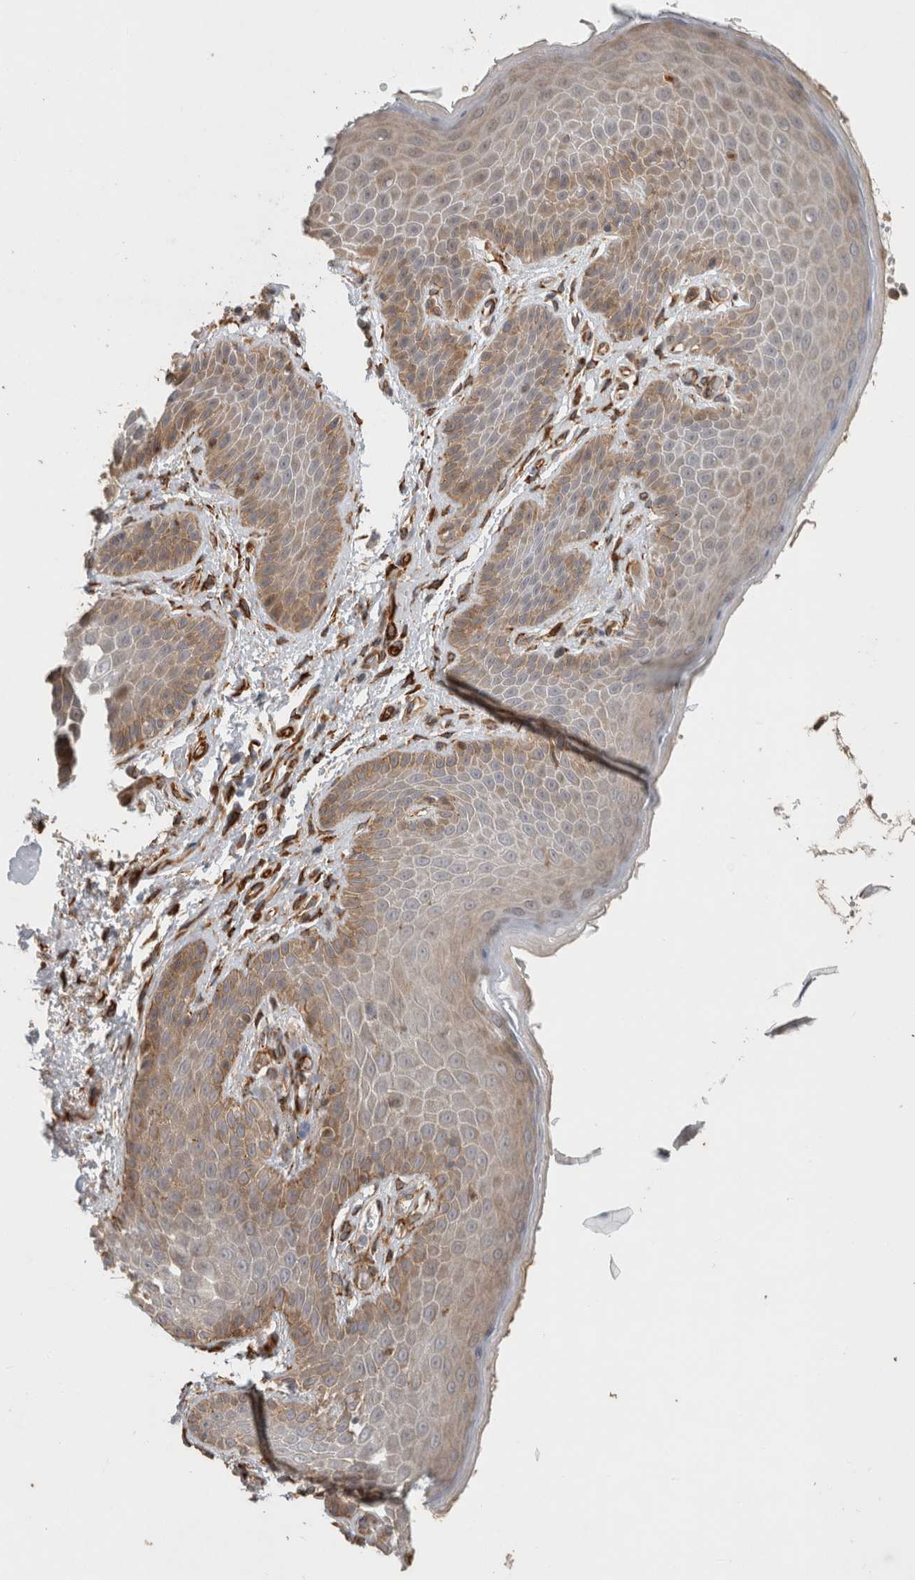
{"staining": {"intensity": "moderate", "quantity": "25%-75%", "location": "cytoplasmic/membranous"}, "tissue": "skin", "cell_type": "Epidermal cells", "image_type": "normal", "snomed": [{"axis": "morphology", "description": "Normal tissue, NOS"}, {"axis": "topography", "description": "Anal"}], "caption": "High-power microscopy captured an immunohistochemistry micrograph of unremarkable skin, revealing moderate cytoplasmic/membranous staining in approximately 25%-75% of epidermal cells.", "gene": "SIPA1L2", "patient": {"sex": "male", "age": 74}}